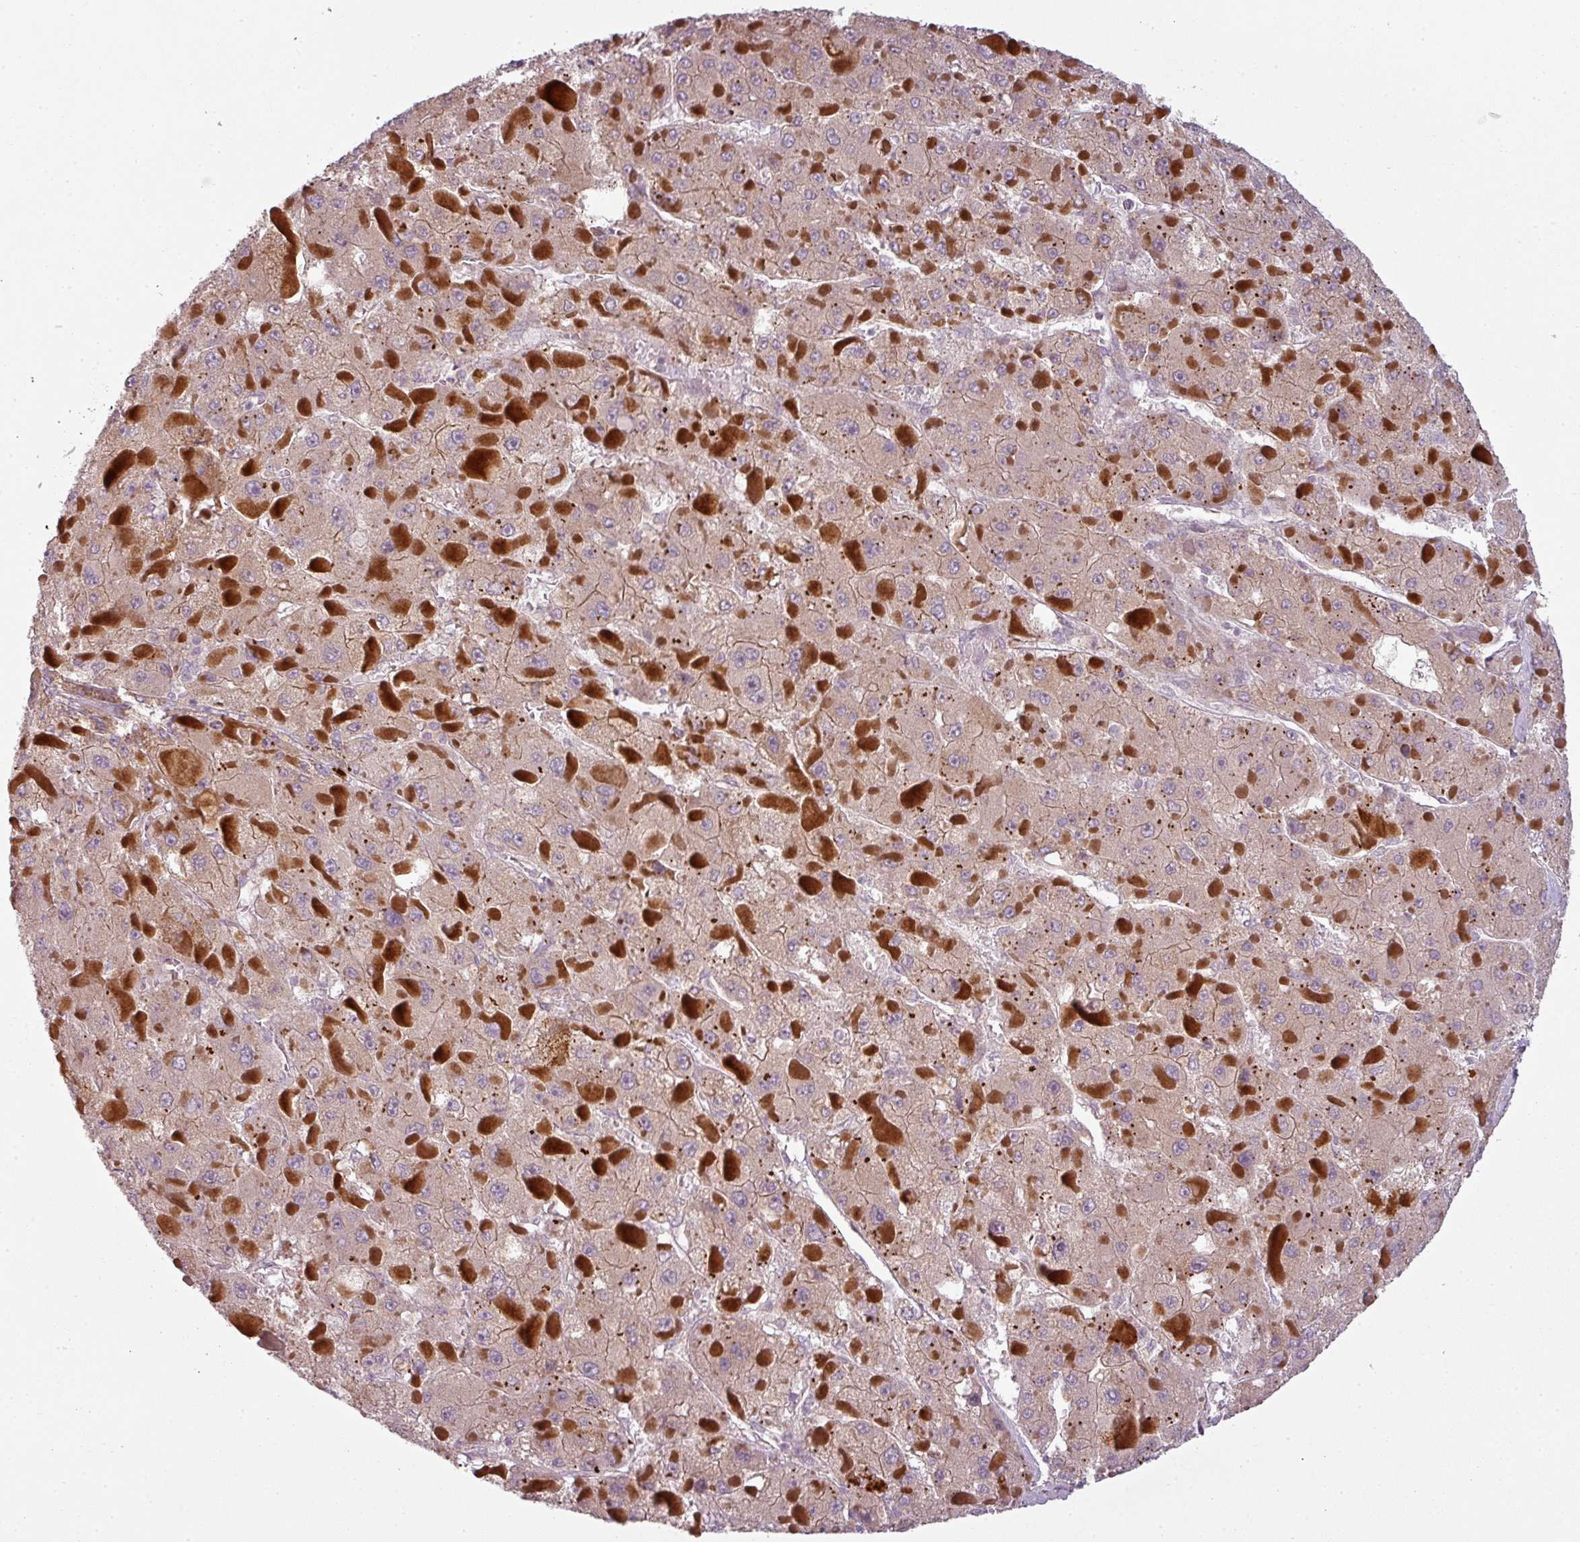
{"staining": {"intensity": "negative", "quantity": "none", "location": "none"}, "tissue": "liver cancer", "cell_type": "Tumor cells", "image_type": "cancer", "snomed": [{"axis": "morphology", "description": "Carcinoma, Hepatocellular, NOS"}, {"axis": "topography", "description": "Liver"}], "caption": "This is an IHC histopathology image of liver cancer. There is no expression in tumor cells.", "gene": "SLC16A9", "patient": {"sex": "female", "age": 73}}